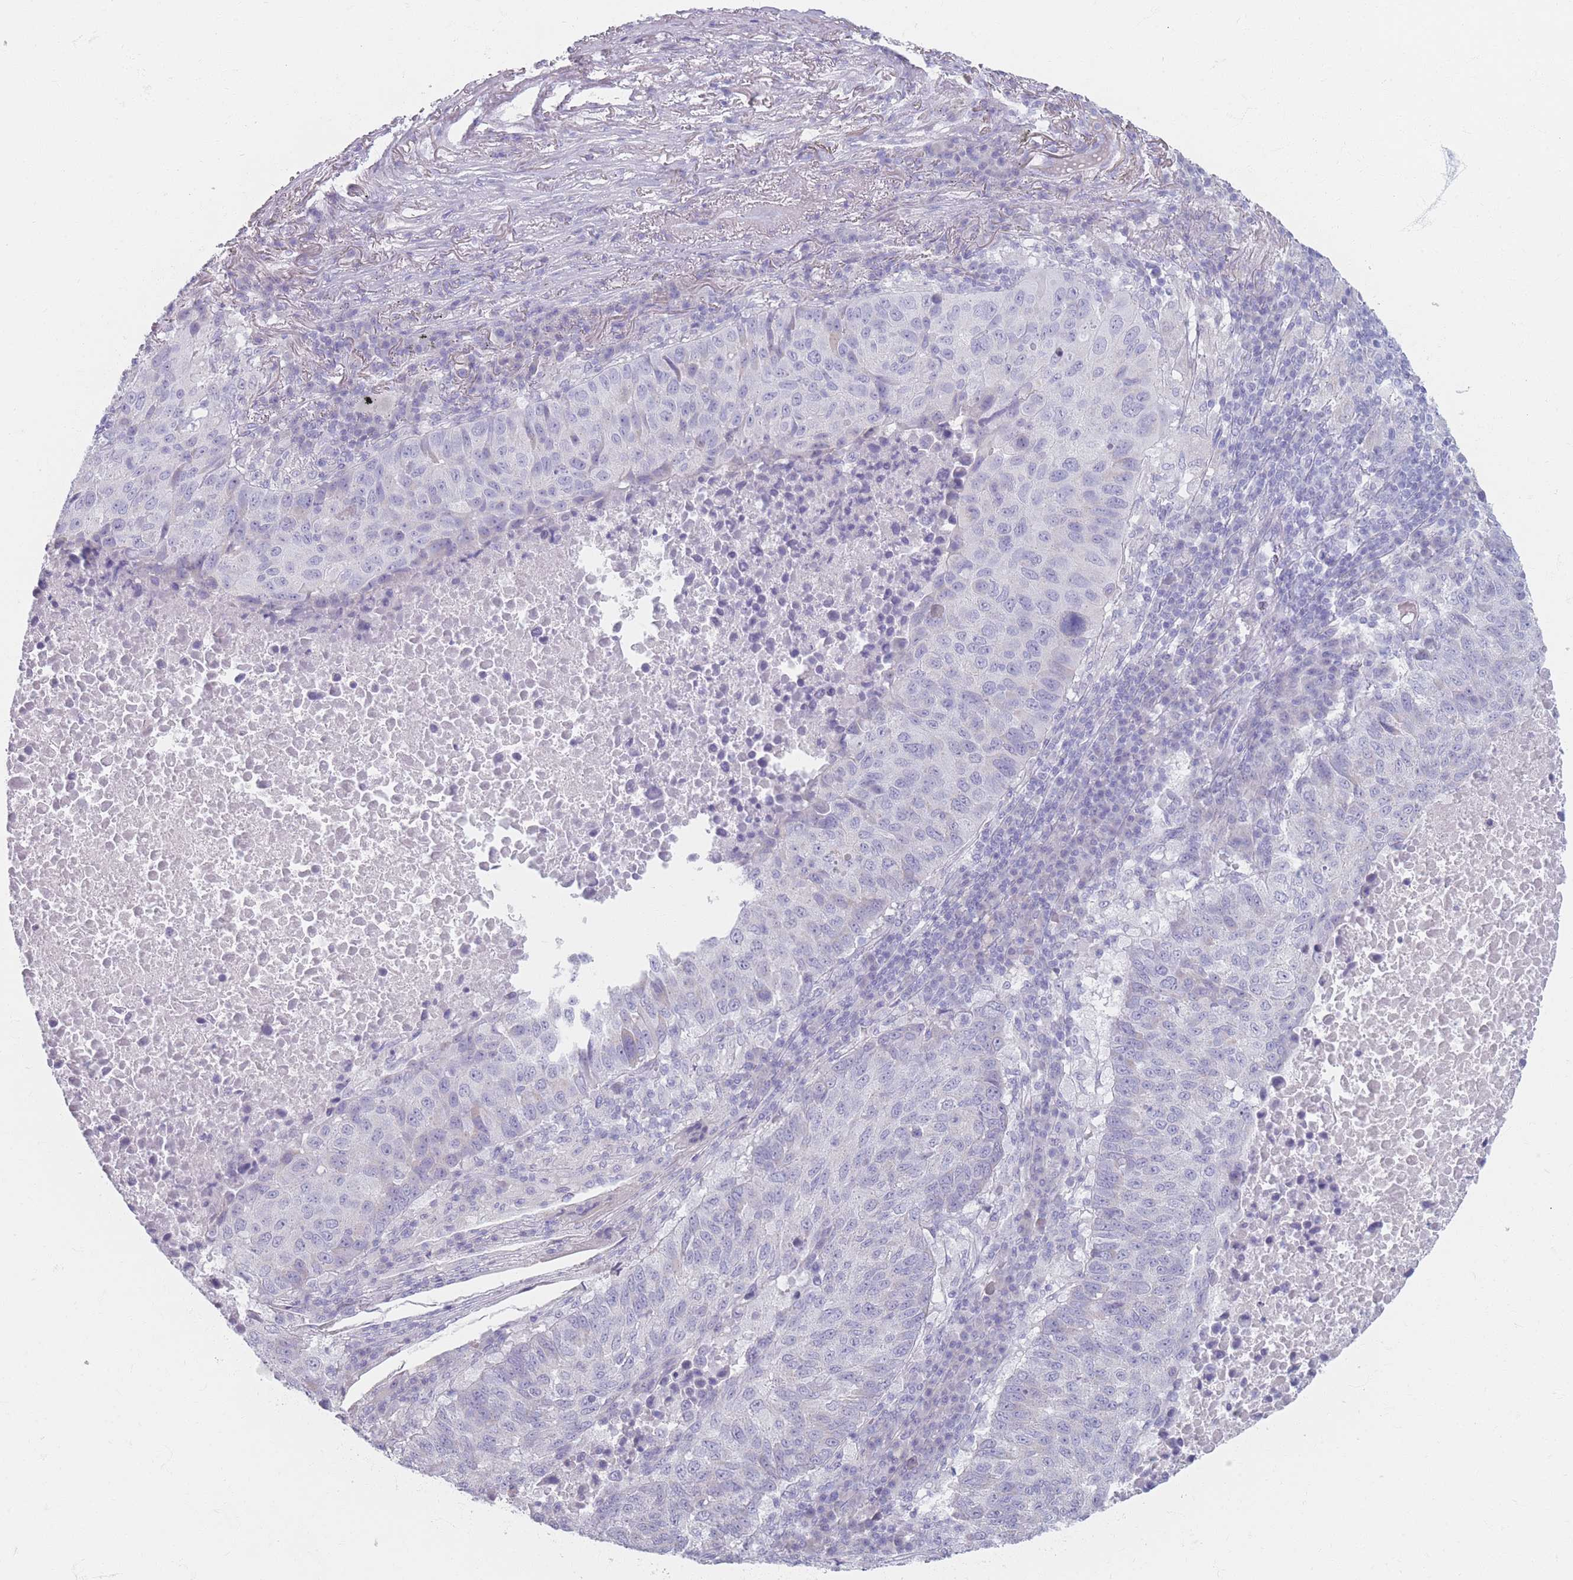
{"staining": {"intensity": "negative", "quantity": "none", "location": "none"}, "tissue": "lung cancer", "cell_type": "Tumor cells", "image_type": "cancer", "snomed": [{"axis": "morphology", "description": "Squamous cell carcinoma, NOS"}, {"axis": "topography", "description": "Lung"}], "caption": "This is a photomicrograph of immunohistochemistry staining of lung cancer (squamous cell carcinoma), which shows no staining in tumor cells.", "gene": "PIGM", "patient": {"sex": "male", "age": 73}}